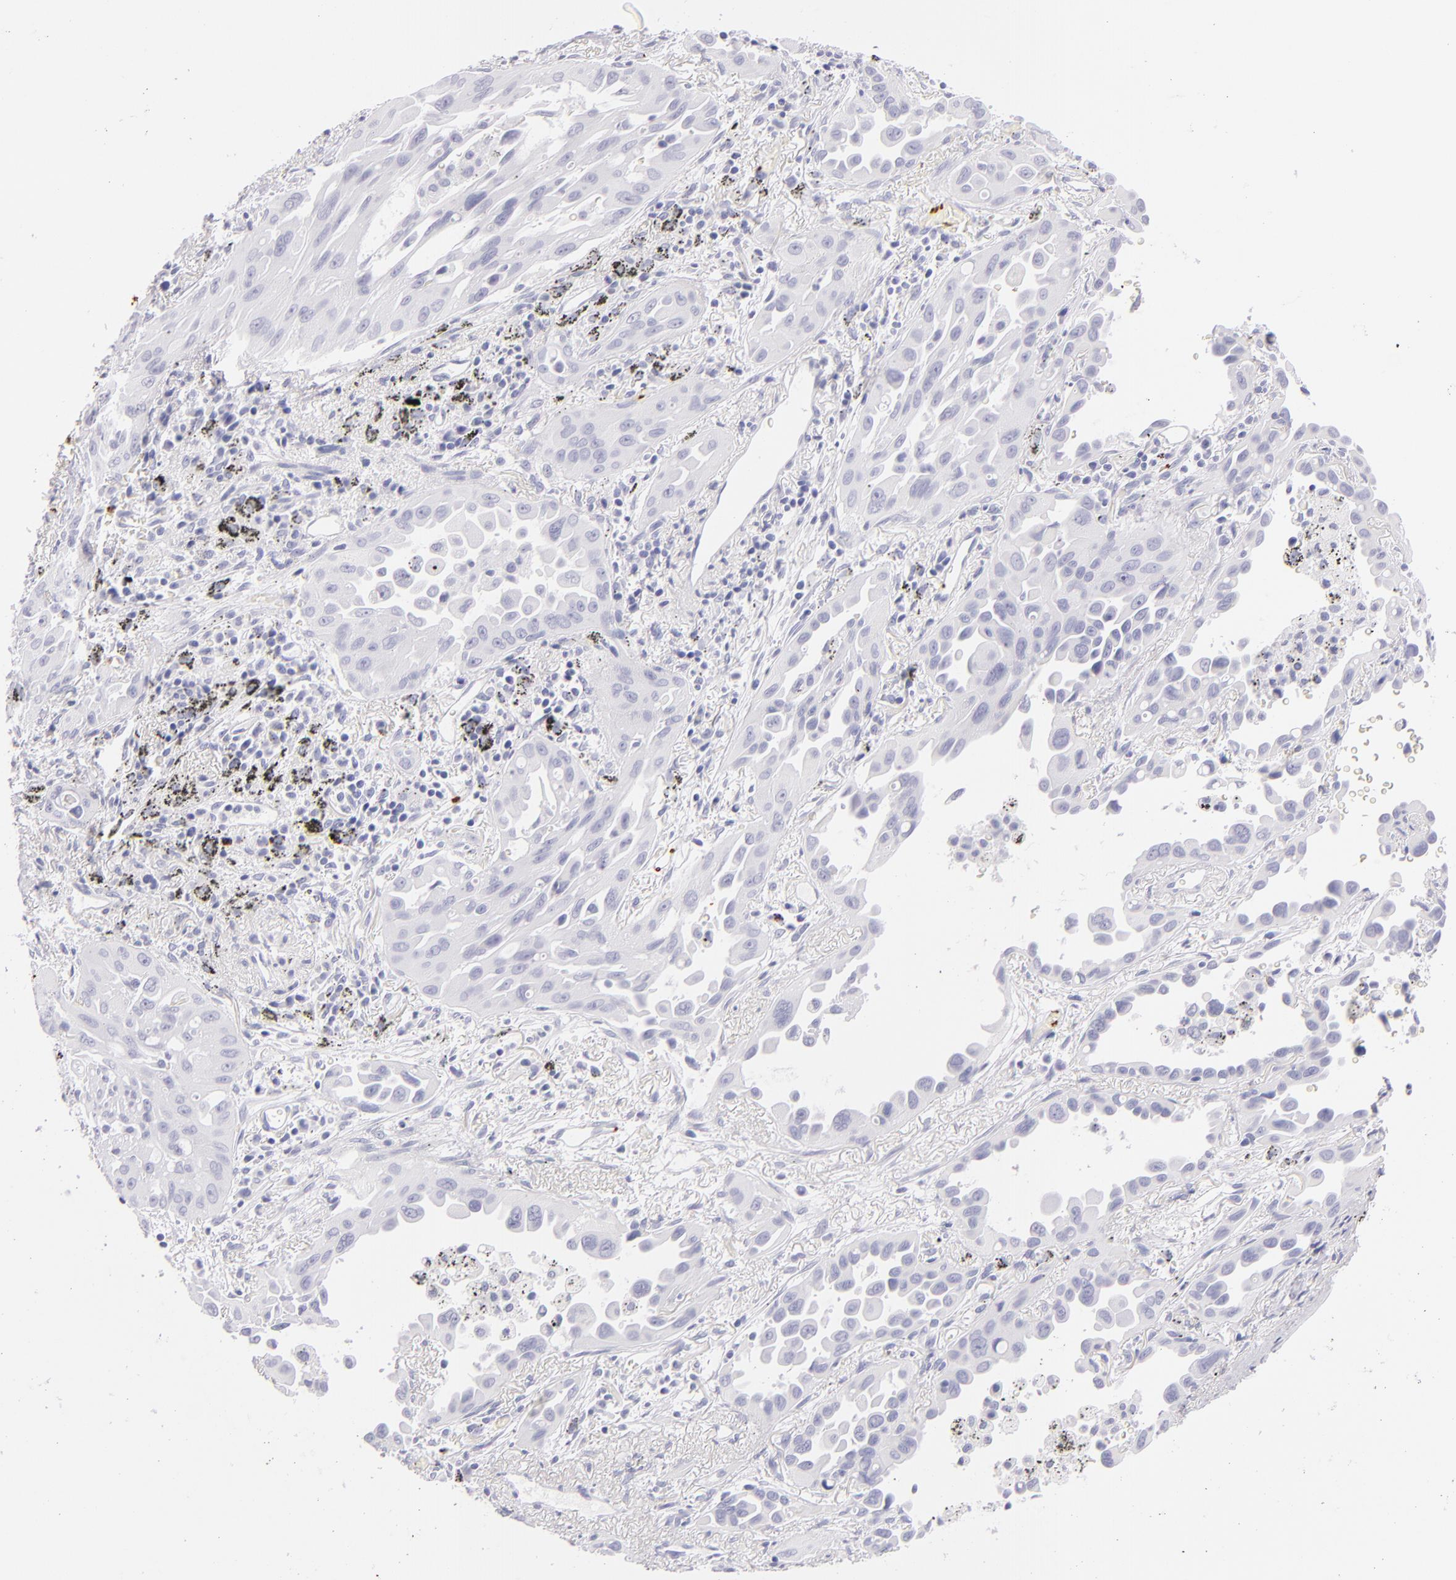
{"staining": {"intensity": "negative", "quantity": "none", "location": "none"}, "tissue": "lung cancer", "cell_type": "Tumor cells", "image_type": "cancer", "snomed": [{"axis": "morphology", "description": "Adenocarcinoma, NOS"}, {"axis": "topography", "description": "Lung"}], "caption": "Tumor cells show no significant protein positivity in adenocarcinoma (lung).", "gene": "GP1BA", "patient": {"sex": "male", "age": 68}}